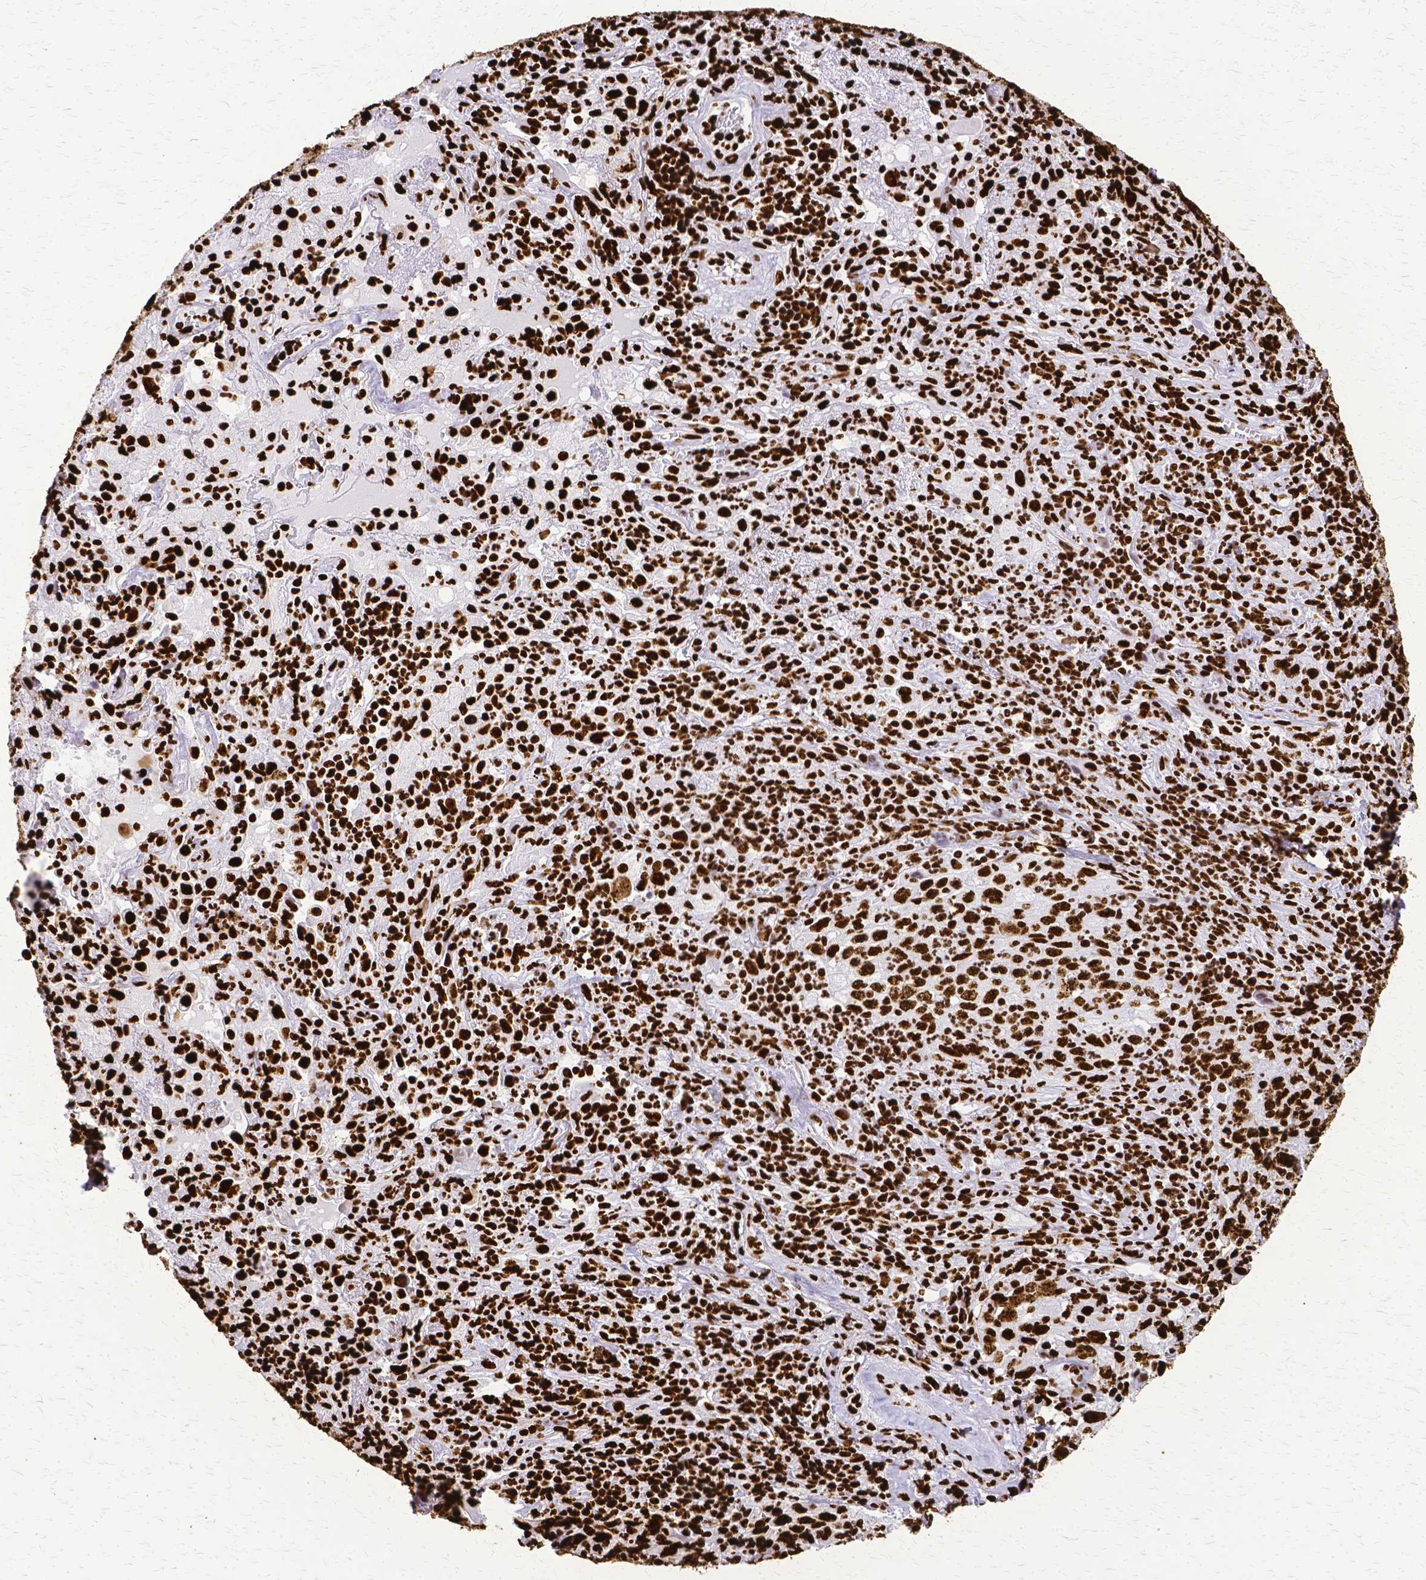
{"staining": {"intensity": "strong", "quantity": ">75%", "location": "nuclear"}, "tissue": "lung cancer", "cell_type": "Tumor cells", "image_type": "cancer", "snomed": [{"axis": "morphology", "description": "Squamous cell carcinoma, NOS"}, {"axis": "topography", "description": "Lung"}], "caption": "The immunohistochemical stain highlights strong nuclear expression in tumor cells of squamous cell carcinoma (lung) tissue. Immunohistochemistry stains the protein of interest in brown and the nuclei are stained blue.", "gene": "SFPQ", "patient": {"sex": "male", "age": 71}}